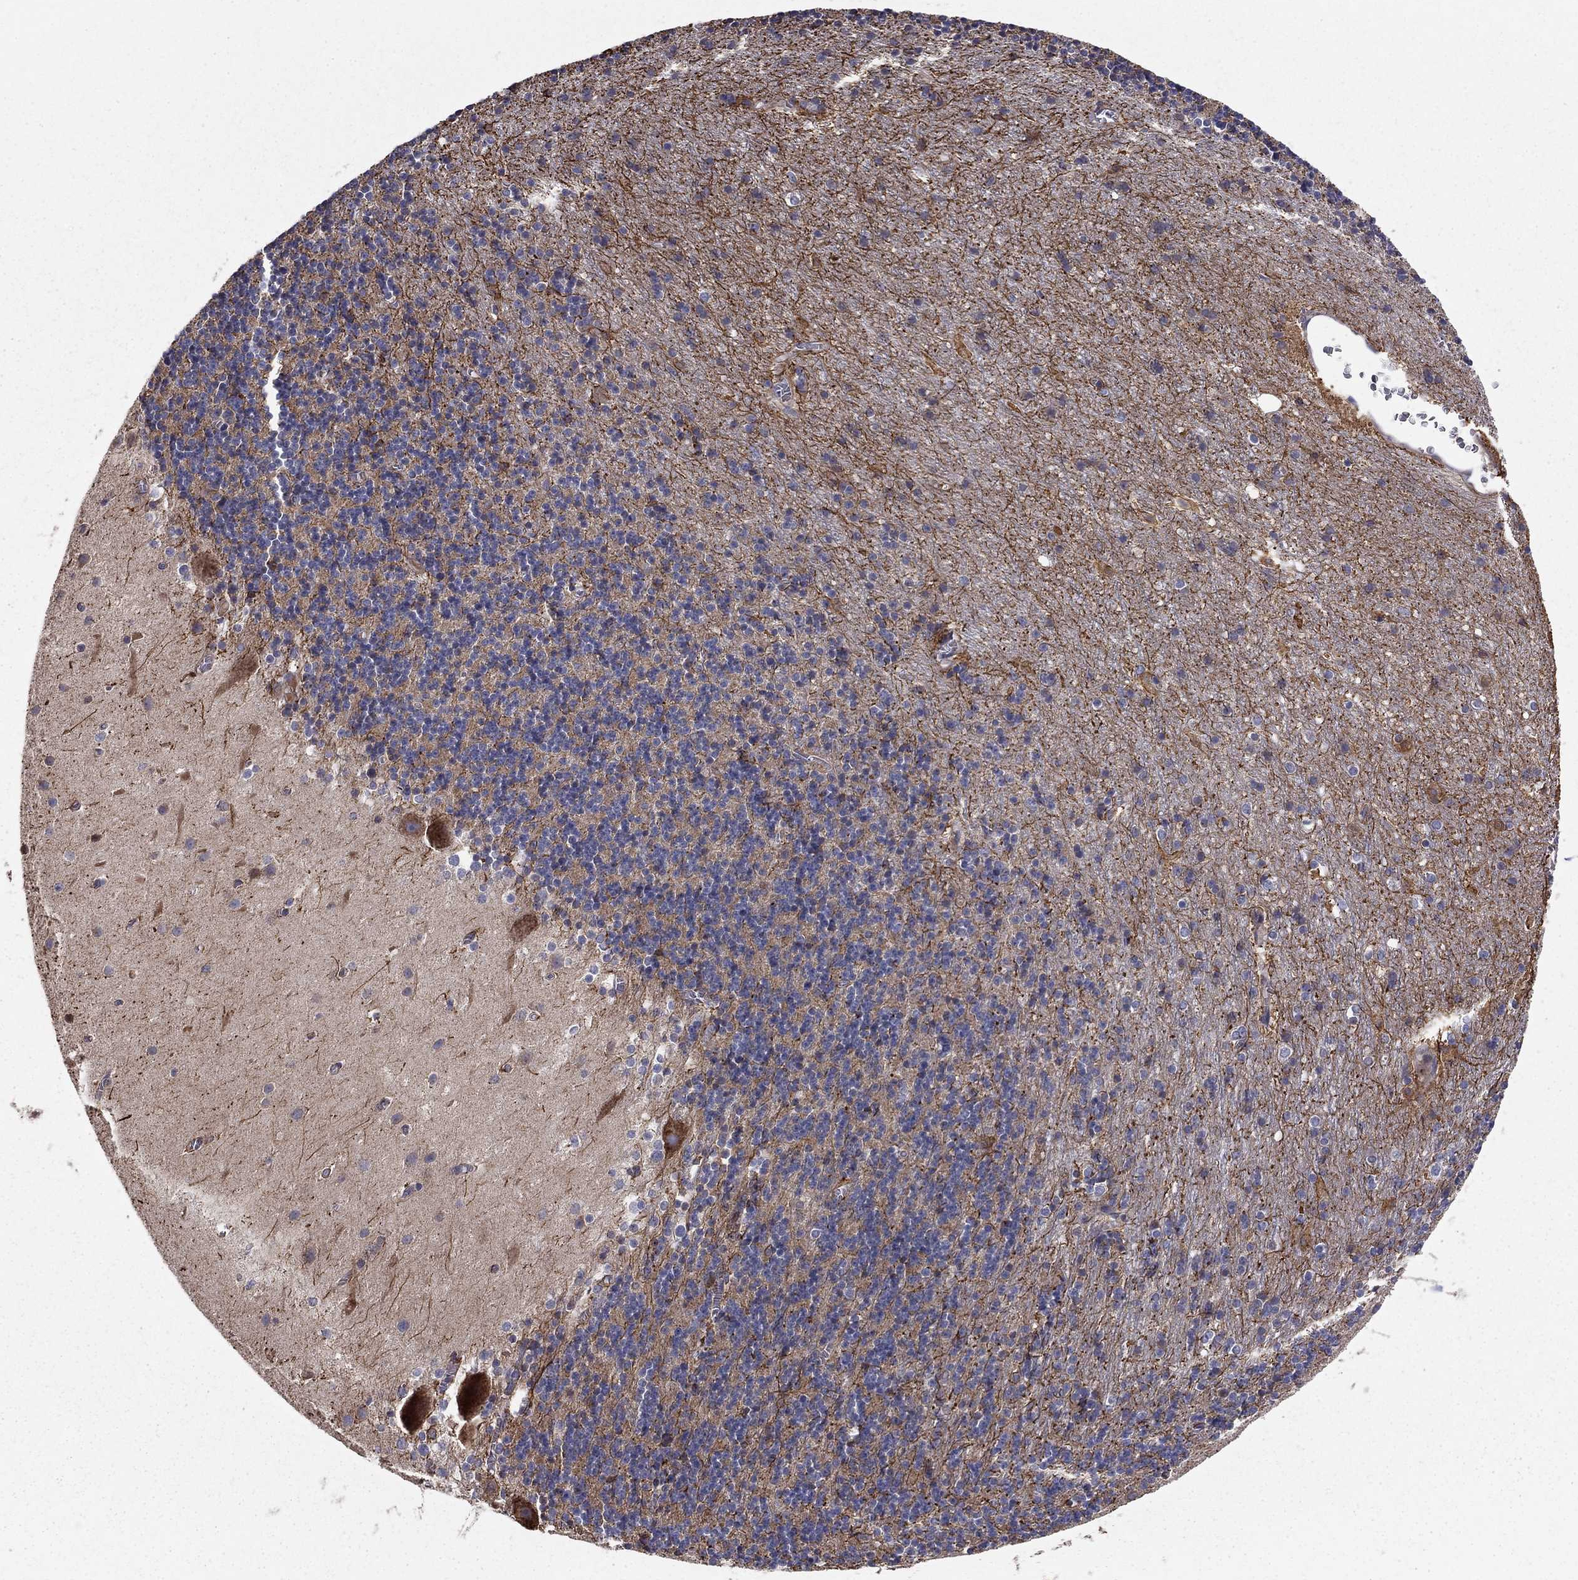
{"staining": {"intensity": "negative", "quantity": "none", "location": "none"}, "tissue": "cerebellum", "cell_type": "Cells in granular layer", "image_type": "normal", "snomed": [{"axis": "morphology", "description": "Normal tissue, NOS"}, {"axis": "topography", "description": "Cerebellum"}], "caption": "An image of human cerebellum is negative for staining in cells in granular layer.", "gene": "CLSTN1", "patient": {"sex": "male", "age": 70}}